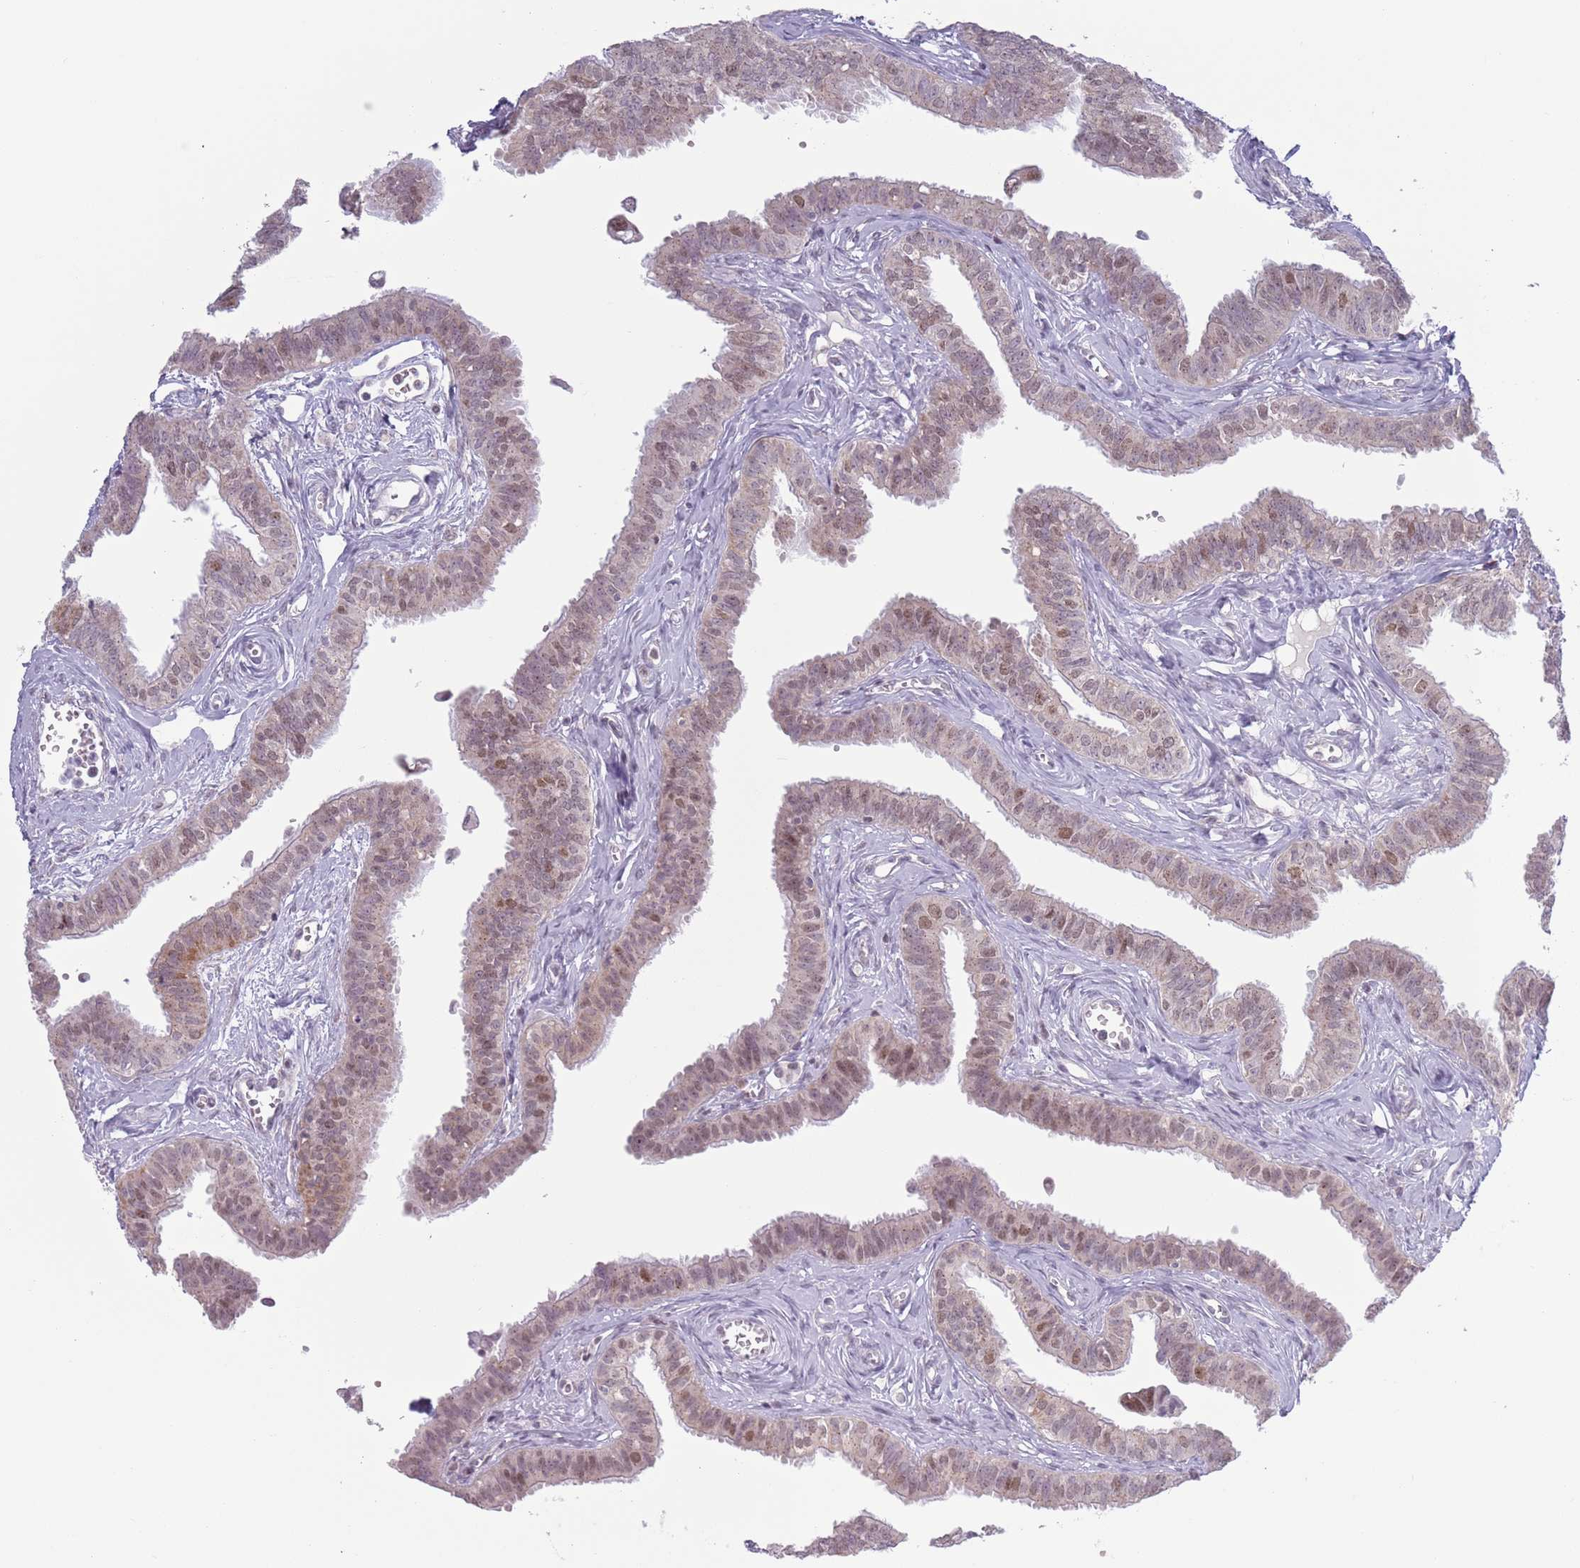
{"staining": {"intensity": "moderate", "quantity": "<25%", "location": "nuclear"}, "tissue": "fallopian tube", "cell_type": "Glandular cells", "image_type": "normal", "snomed": [{"axis": "morphology", "description": "Normal tissue, NOS"}, {"axis": "morphology", "description": "Carcinoma, NOS"}, {"axis": "topography", "description": "Fallopian tube"}, {"axis": "topography", "description": "Ovary"}], "caption": "Unremarkable fallopian tube shows moderate nuclear positivity in about <25% of glandular cells.", "gene": "MRPL34", "patient": {"sex": "female", "age": 59}}